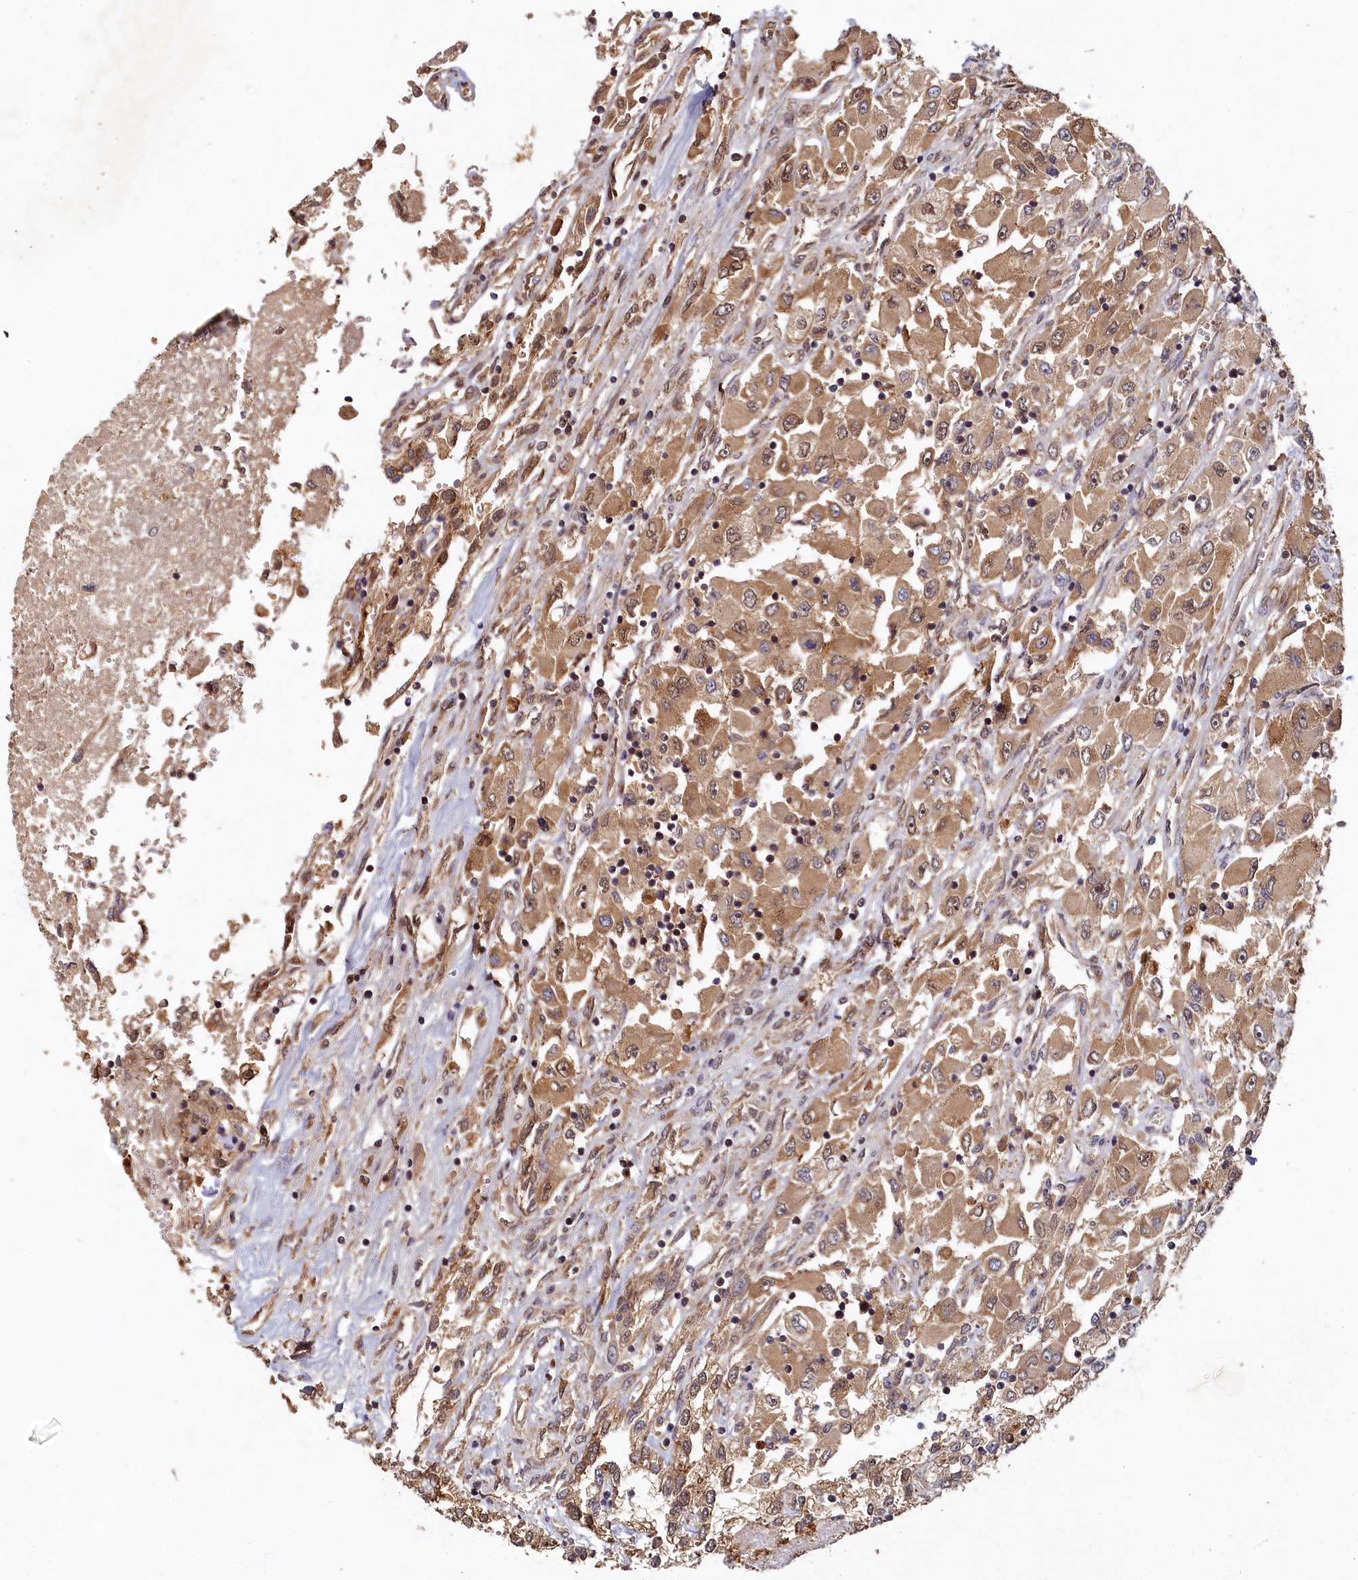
{"staining": {"intensity": "moderate", "quantity": ">75%", "location": "cytoplasmic/membranous"}, "tissue": "renal cancer", "cell_type": "Tumor cells", "image_type": "cancer", "snomed": [{"axis": "morphology", "description": "Adenocarcinoma, NOS"}, {"axis": "topography", "description": "Kidney"}], "caption": "This micrograph reveals immunohistochemistry (IHC) staining of human renal cancer (adenocarcinoma), with medium moderate cytoplasmic/membranous expression in approximately >75% of tumor cells.", "gene": "LCMT2", "patient": {"sex": "female", "age": 52}}